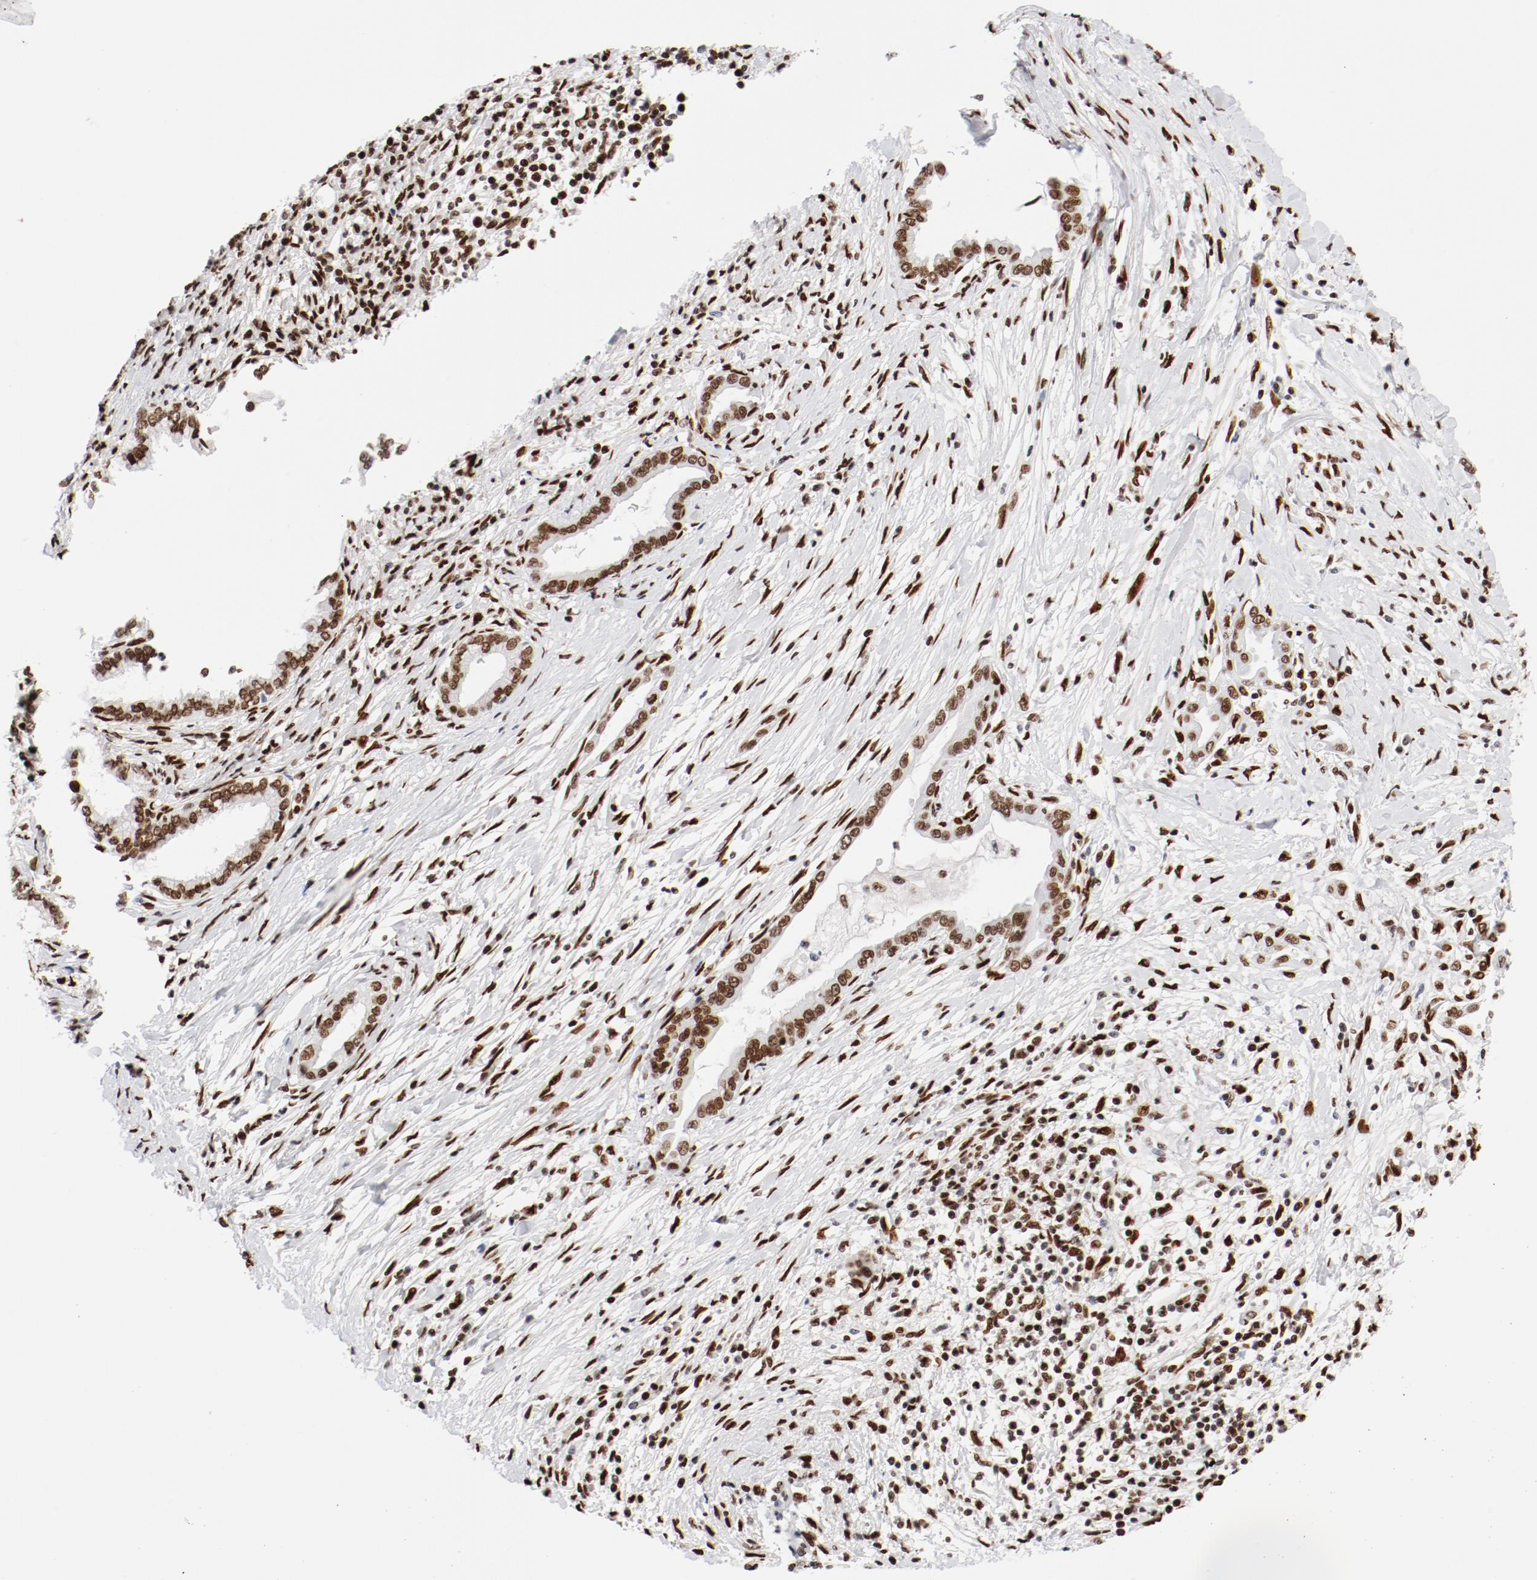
{"staining": {"intensity": "moderate", "quantity": ">75%", "location": "nuclear"}, "tissue": "pancreatic cancer", "cell_type": "Tumor cells", "image_type": "cancer", "snomed": [{"axis": "morphology", "description": "Adenocarcinoma, NOS"}, {"axis": "topography", "description": "Pancreas"}], "caption": "Protein expression analysis of human adenocarcinoma (pancreatic) reveals moderate nuclear positivity in about >75% of tumor cells. (Stains: DAB (3,3'-diaminobenzidine) in brown, nuclei in blue, Microscopy: brightfield microscopy at high magnification).", "gene": "CTBP1", "patient": {"sex": "female", "age": 64}}